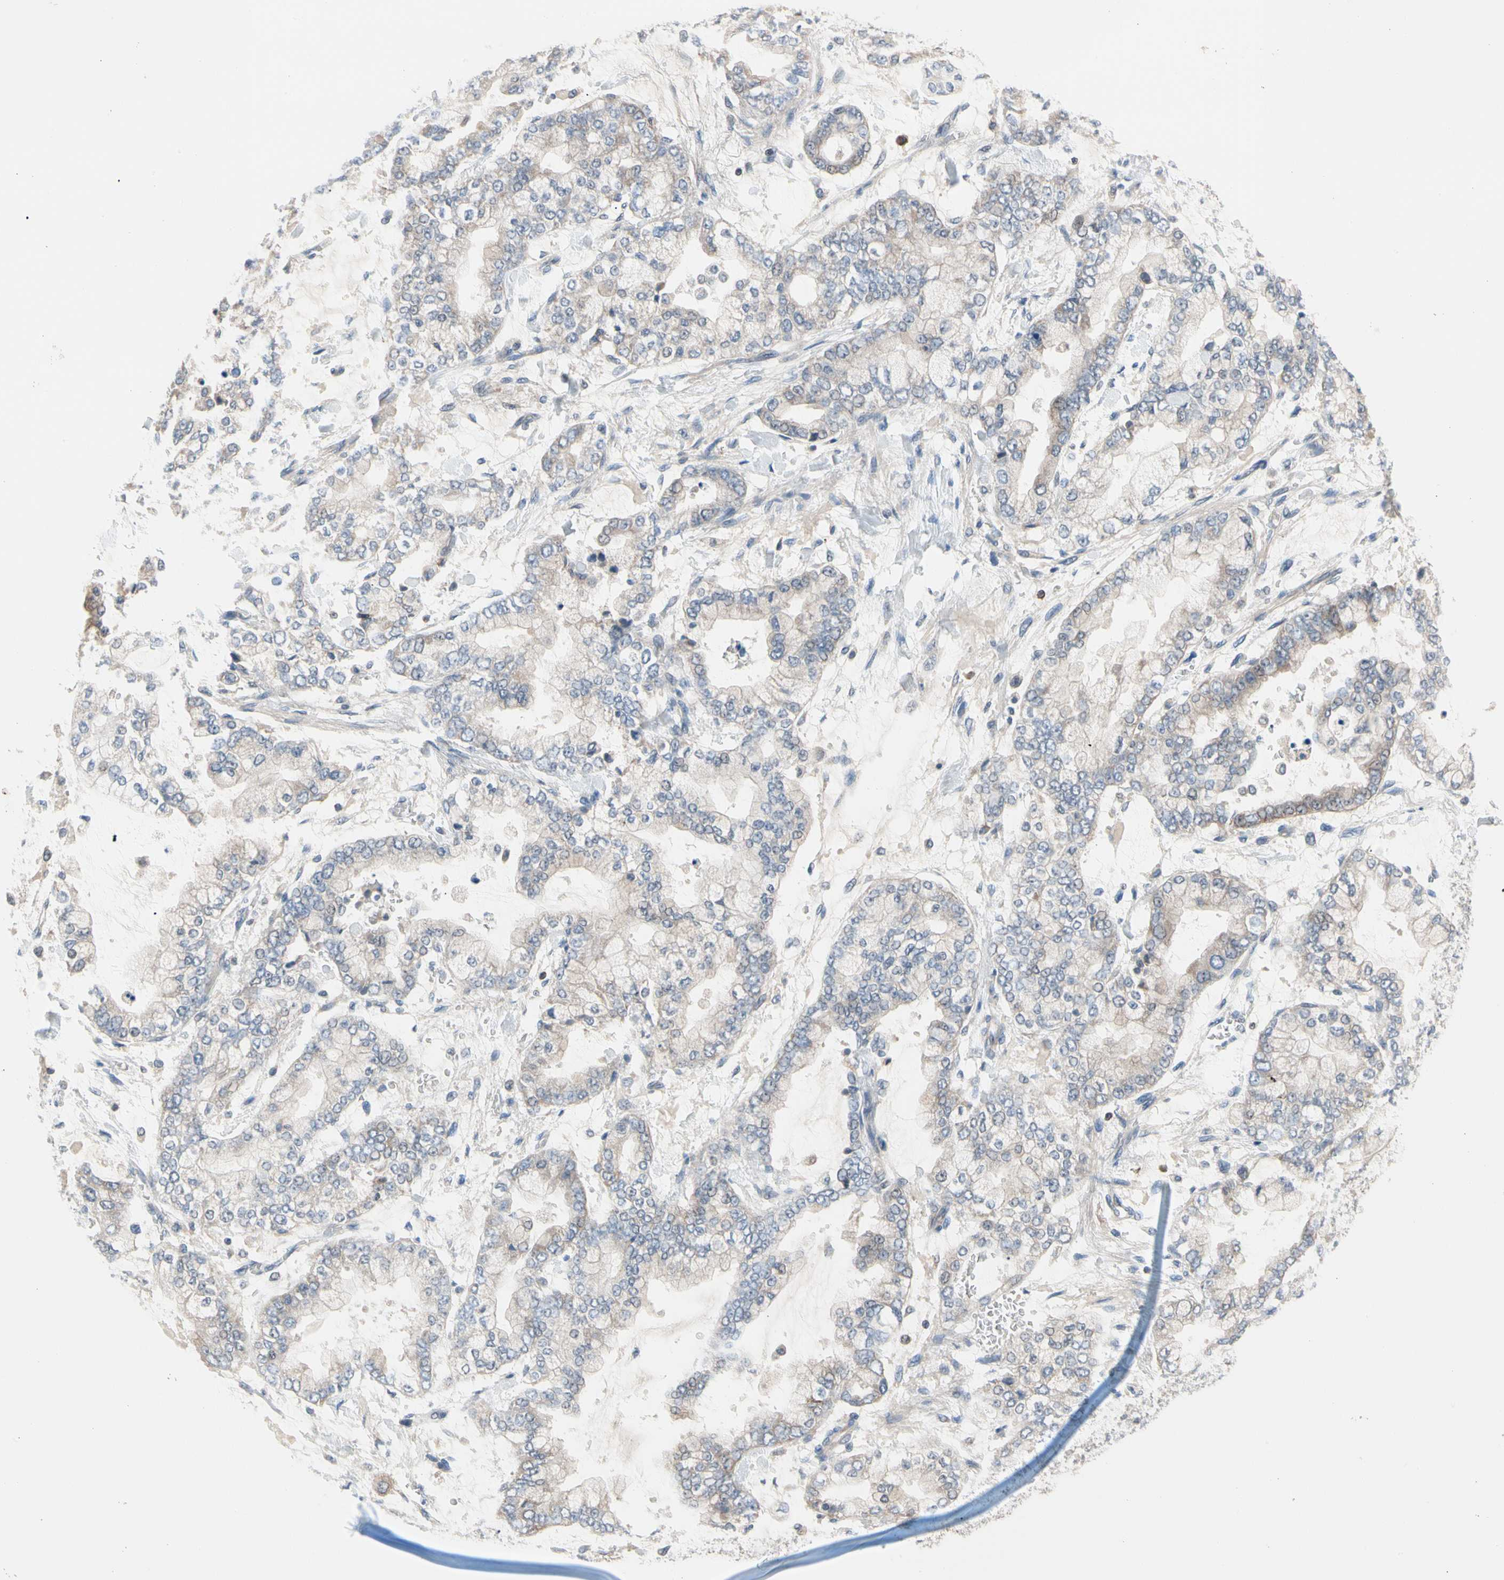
{"staining": {"intensity": "weak", "quantity": "<25%", "location": "cytoplasmic/membranous"}, "tissue": "stomach cancer", "cell_type": "Tumor cells", "image_type": "cancer", "snomed": [{"axis": "morphology", "description": "Normal tissue, NOS"}, {"axis": "morphology", "description": "Adenocarcinoma, NOS"}, {"axis": "topography", "description": "Stomach, upper"}, {"axis": "topography", "description": "Stomach"}], "caption": "Micrograph shows no protein positivity in tumor cells of stomach cancer (adenocarcinoma) tissue.", "gene": "MTHFS", "patient": {"sex": "male", "age": 76}}